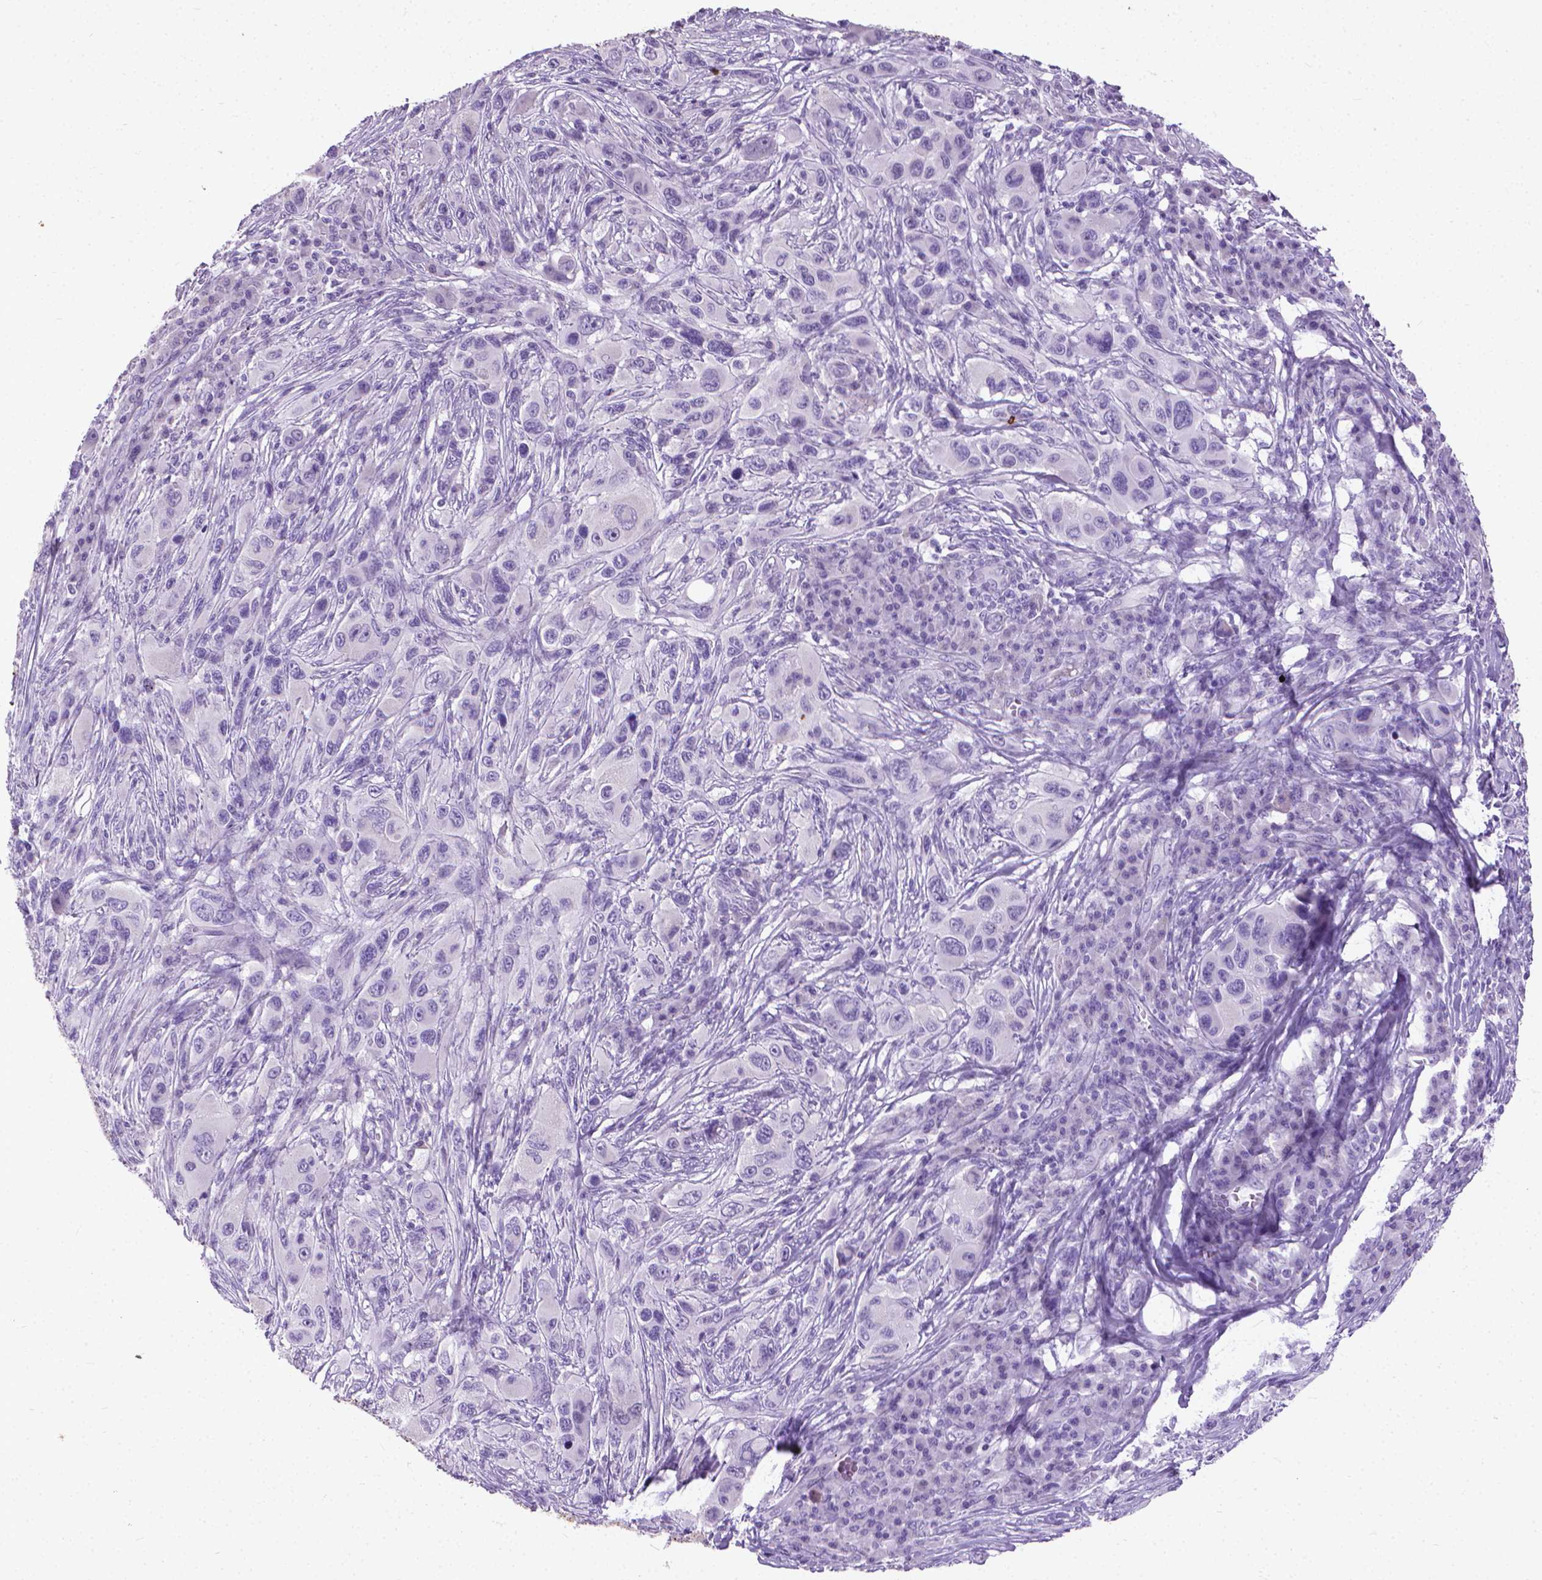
{"staining": {"intensity": "negative", "quantity": "none", "location": "none"}, "tissue": "melanoma", "cell_type": "Tumor cells", "image_type": "cancer", "snomed": [{"axis": "morphology", "description": "Malignant melanoma, NOS"}, {"axis": "topography", "description": "Skin"}], "caption": "This is an IHC micrograph of melanoma. There is no expression in tumor cells.", "gene": "KRT5", "patient": {"sex": "male", "age": 53}}